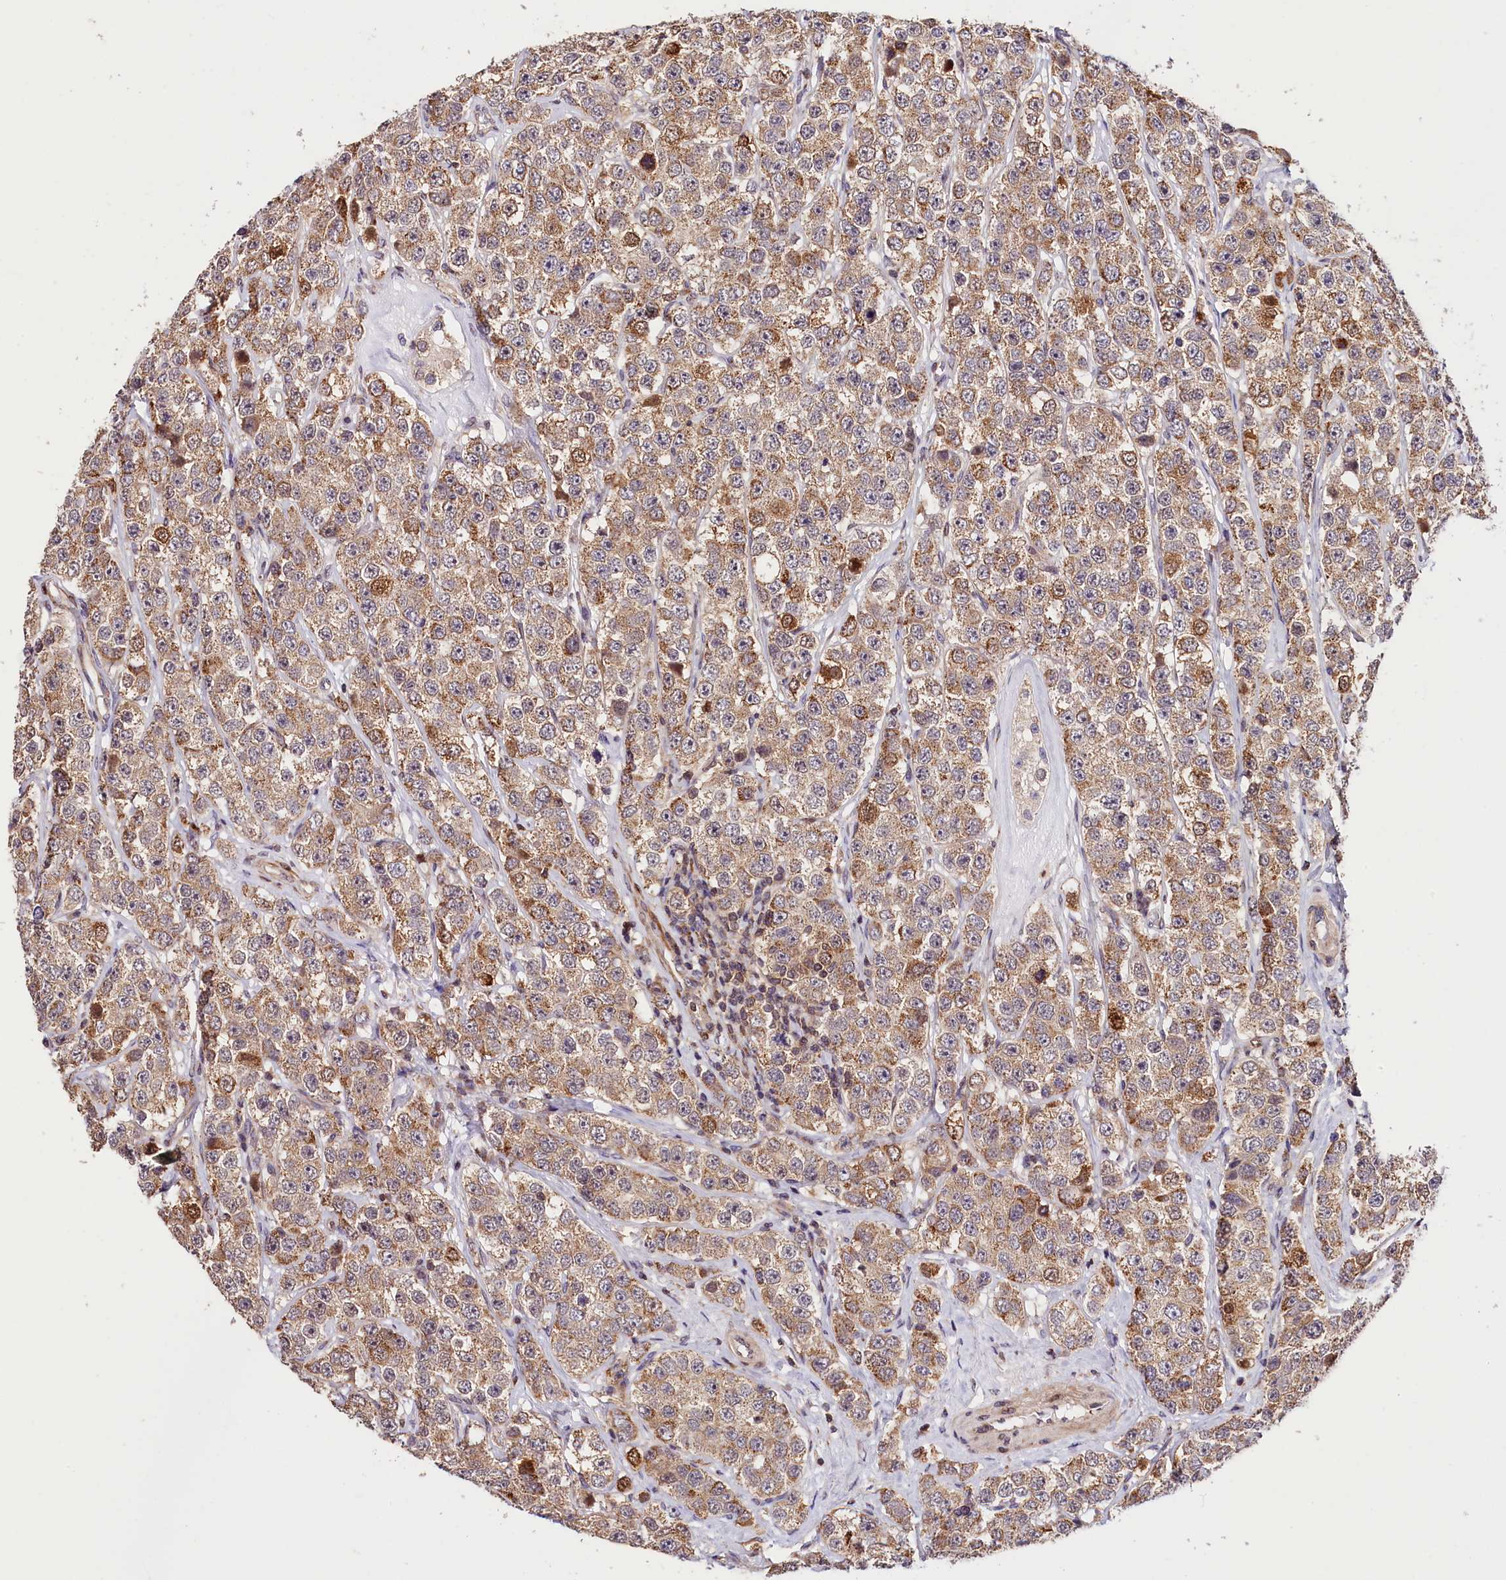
{"staining": {"intensity": "weak", "quantity": ">75%", "location": "cytoplasmic/membranous"}, "tissue": "testis cancer", "cell_type": "Tumor cells", "image_type": "cancer", "snomed": [{"axis": "morphology", "description": "Seminoma, NOS"}, {"axis": "topography", "description": "Testis"}], "caption": "Seminoma (testis) stained for a protein displays weak cytoplasmic/membranous positivity in tumor cells.", "gene": "CHORDC1", "patient": {"sex": "male", "age": 28}}